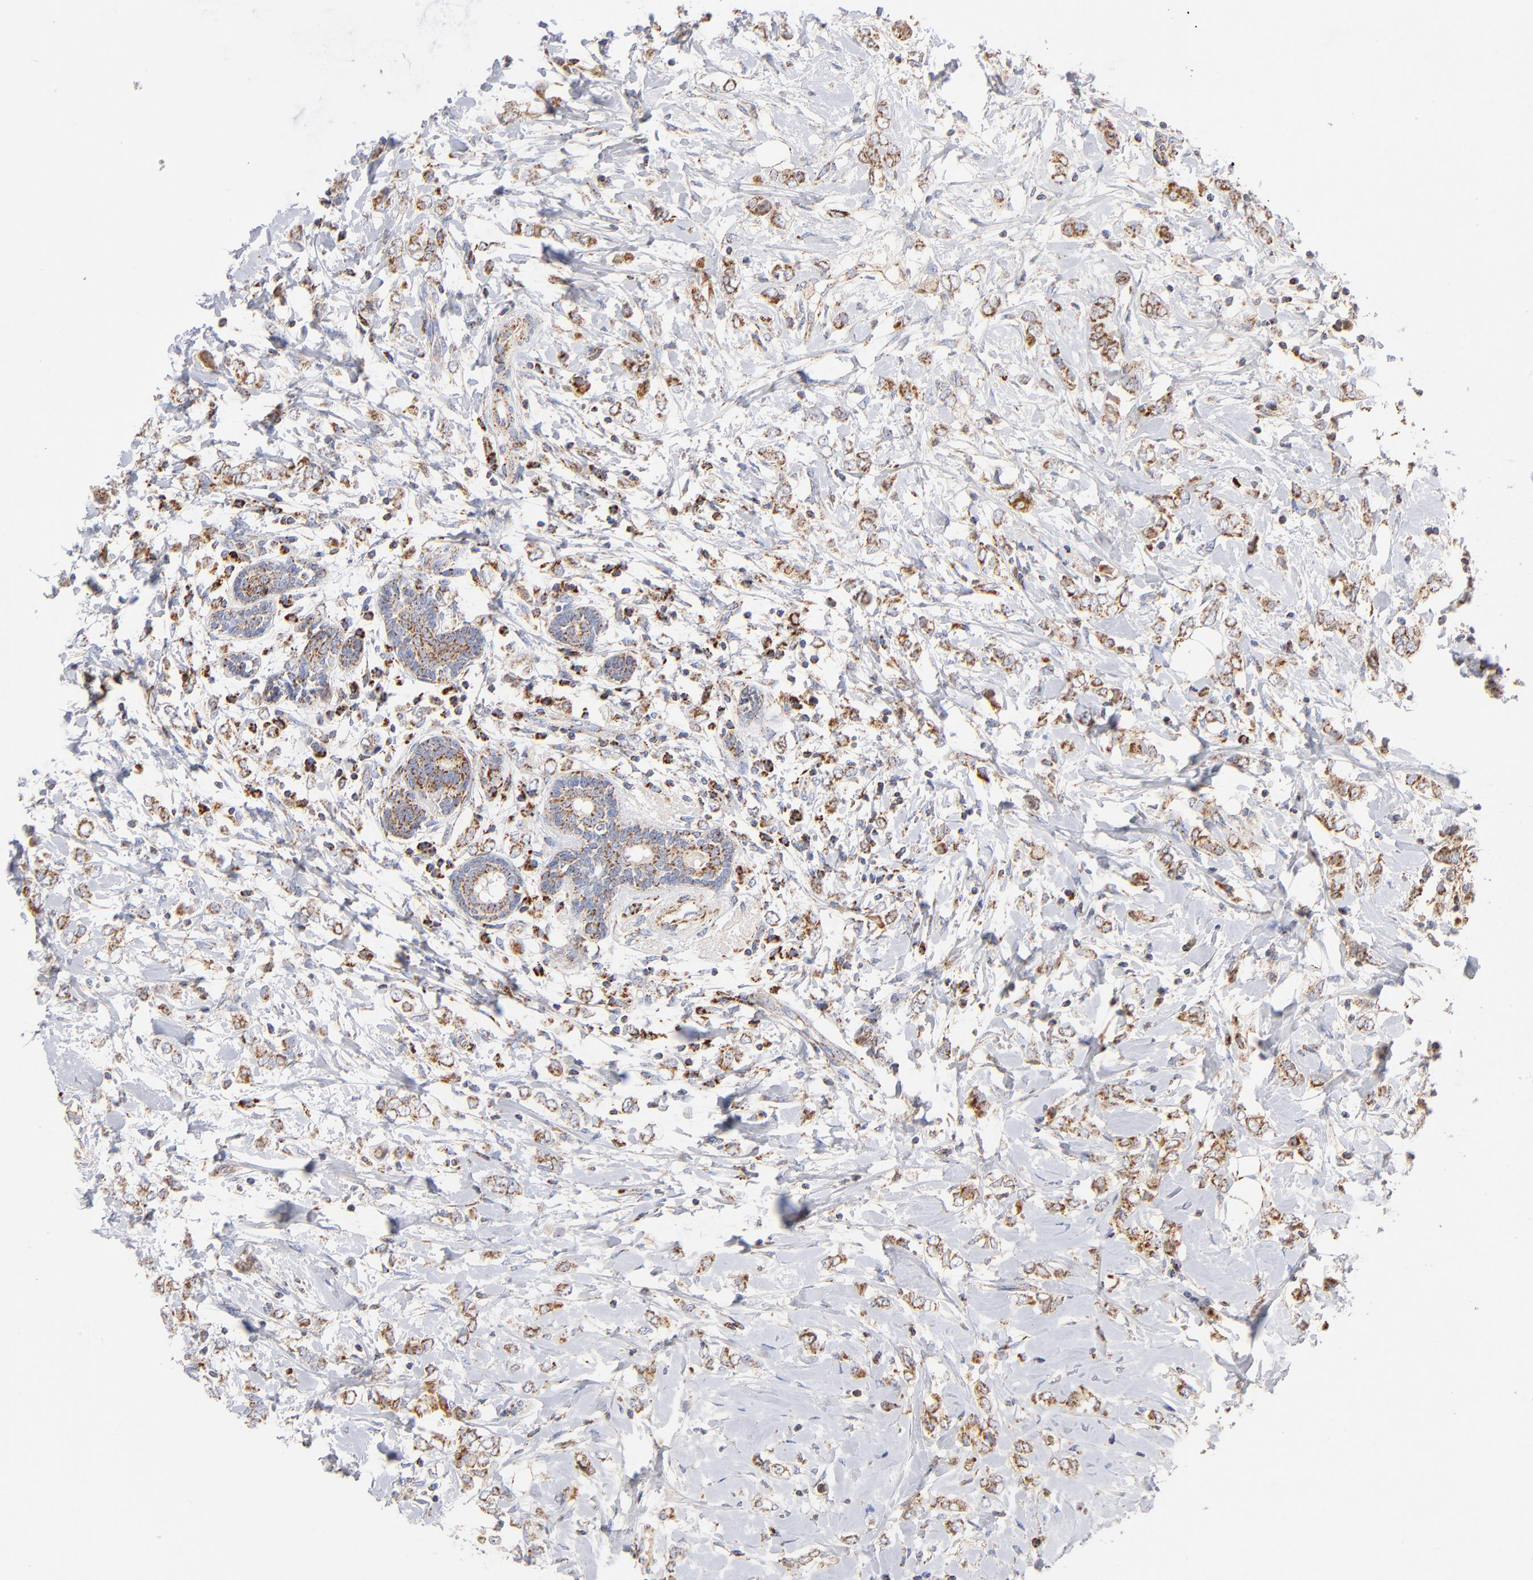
{"staining": {"intensity": "moderate", "quantity": ">75%", "location": "cytoplasmic/membranous"}, "tissue": "breast cancer", "cell_type": "Tumor cells", "image_type": "cancer", "snomed": [{"axis": "morphology", "description": "Normal tissue, NOS"}, {"axis": "morphology", "description": "Lobular carcinoma"}, {"axis": "topography", "description": "Breast"}], "caption": "IHC histopathology image of lobular carcinoma (breast) stained for a protein (brown), which displays medium levels of moderate cytoplasmic/membranous staining in about >75% of tumor cells.", "gene": "DLAT", "patient": {"sex": "female", "age": 47}}